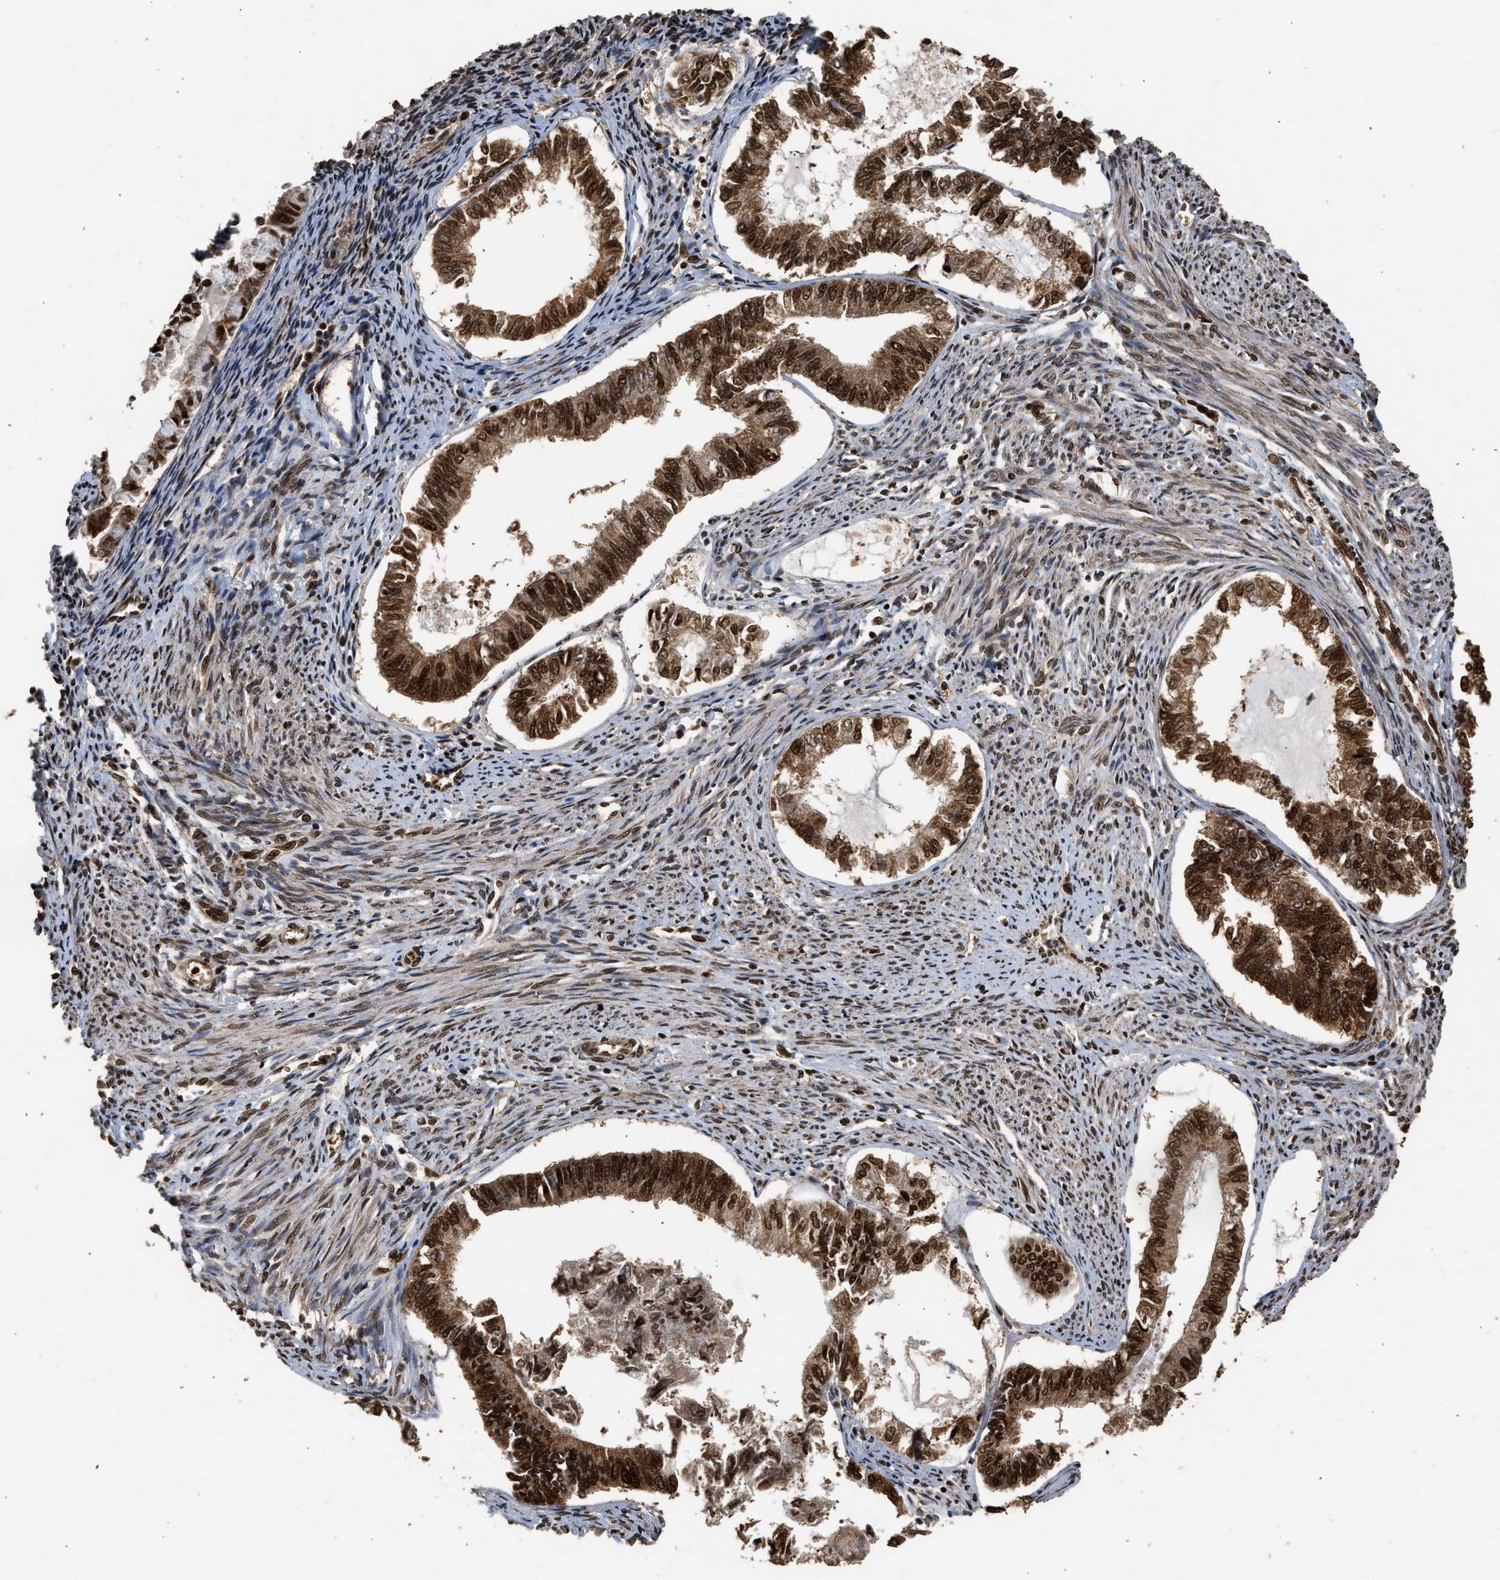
{"staining": {"intensity": "strong", "quantity": ">75%", "location": "cytoplasmic/membranous,nuclear"}, "tissue": "endometrial cancer", "cell_type": "Tumor cells", "image_type": "cancer", "snomed": [{"axis": "morphology", "description": "Adenocarcinoma, NOS"}, {"axis": "topography", "description": "Endometrium"}], "caption": "Brown immunohistochemical staining in human endometrial adenocarcinoma exhibits strong cytoplasmic/membranous and nuclear positivity in approximately >75% of tumor cells. (brown staining indicates protein expression, while blue staining denotes nuclei).", "gene": "PPP4R3B", "patient": {"sex": "female", "age": 86}}